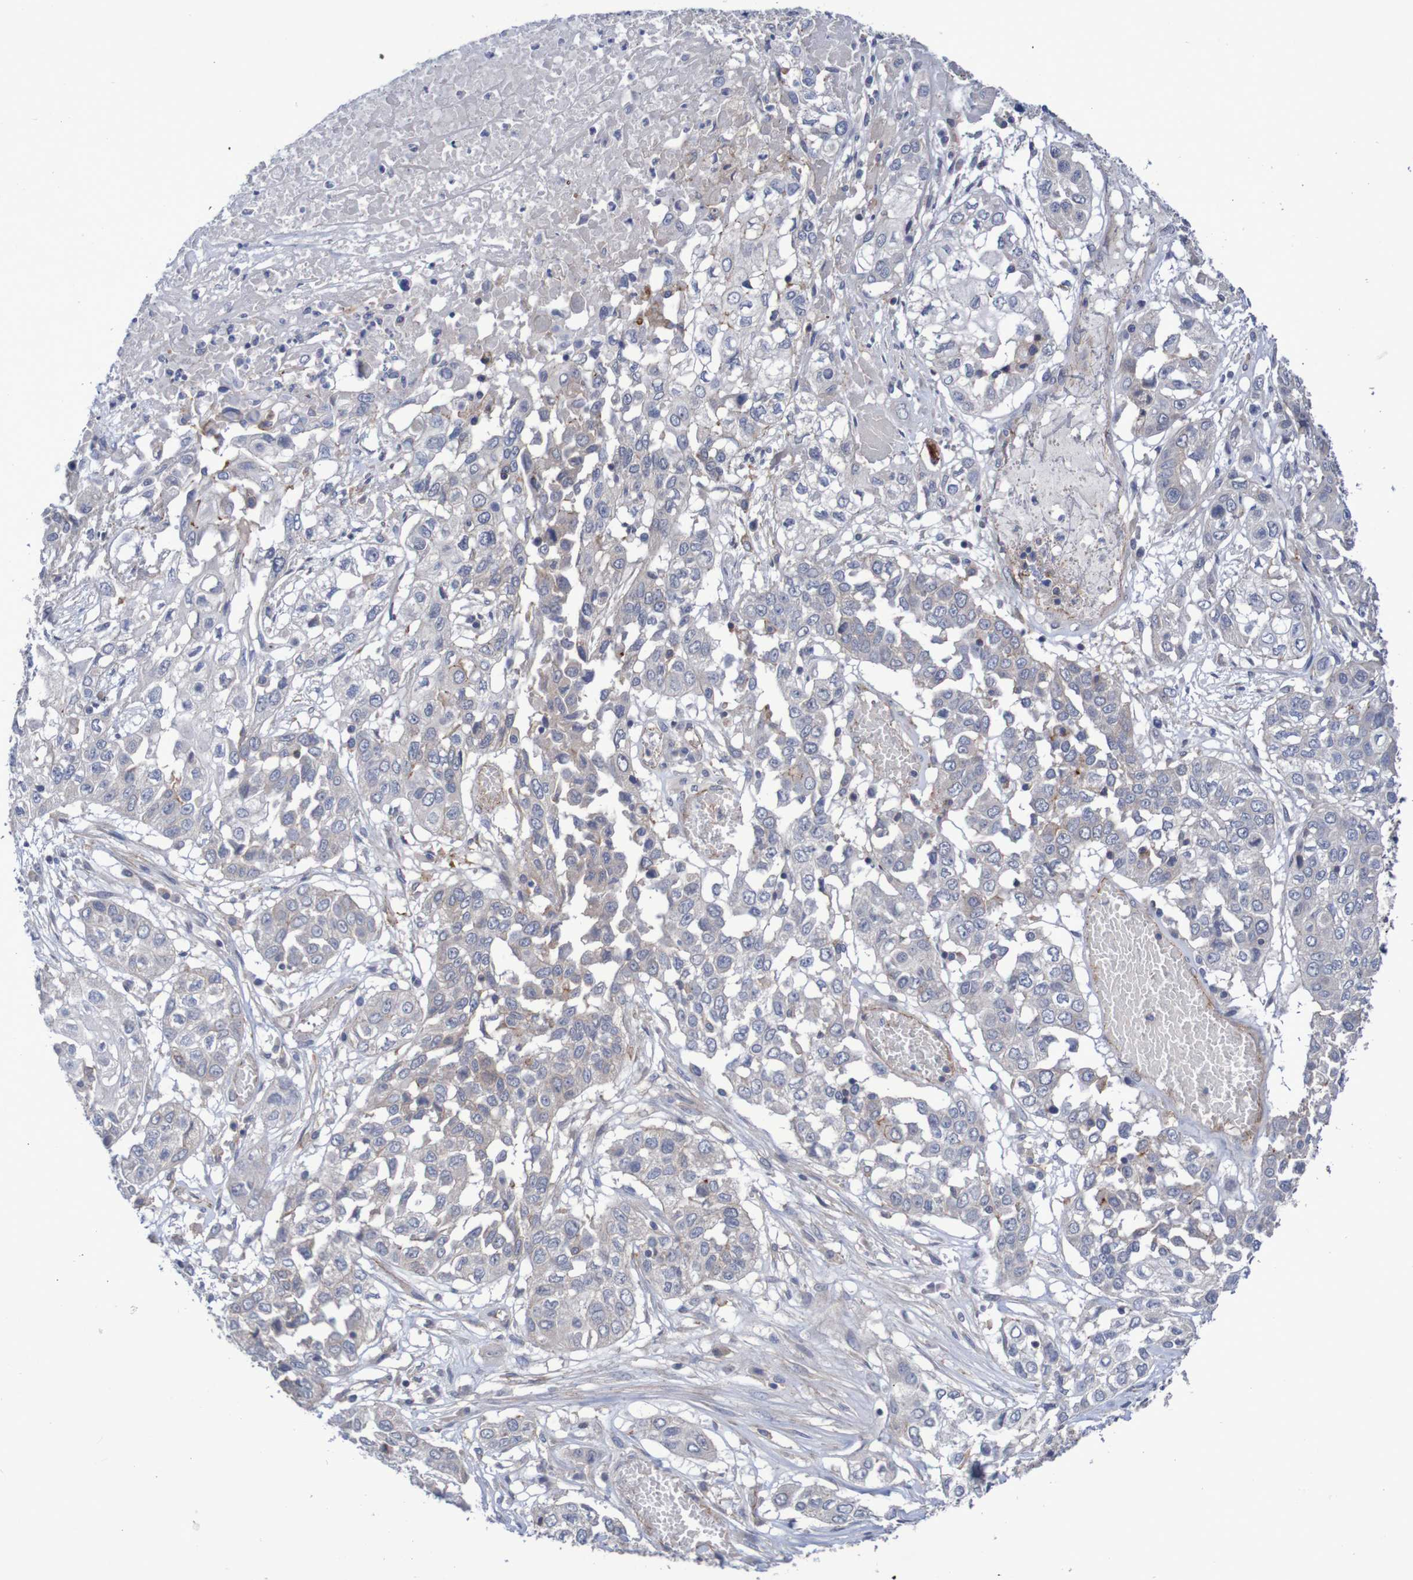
{"staining": {"intensity": "negative", "quantity": "none", "location": "none"}, "tissue": "lung cancer", "cell_type": "Tumor cells", "image_type": "cancer", "snomed": [{"axis": "morphology", "description": "Squamous cell carcinoma, NOS"}, {"axis": "topography", "description": "Lung"}], "caption": "A high-resolution image shows IHC staining of lung cancer, which reveals no significant staining in tumor cells. Brightfield microscopy of IHC stained with DAB (brown) and hematoxylin (blue), captured at high magnification.", "gene": "NECTIN2", "patient": {"sex": "male", "age": 71}}